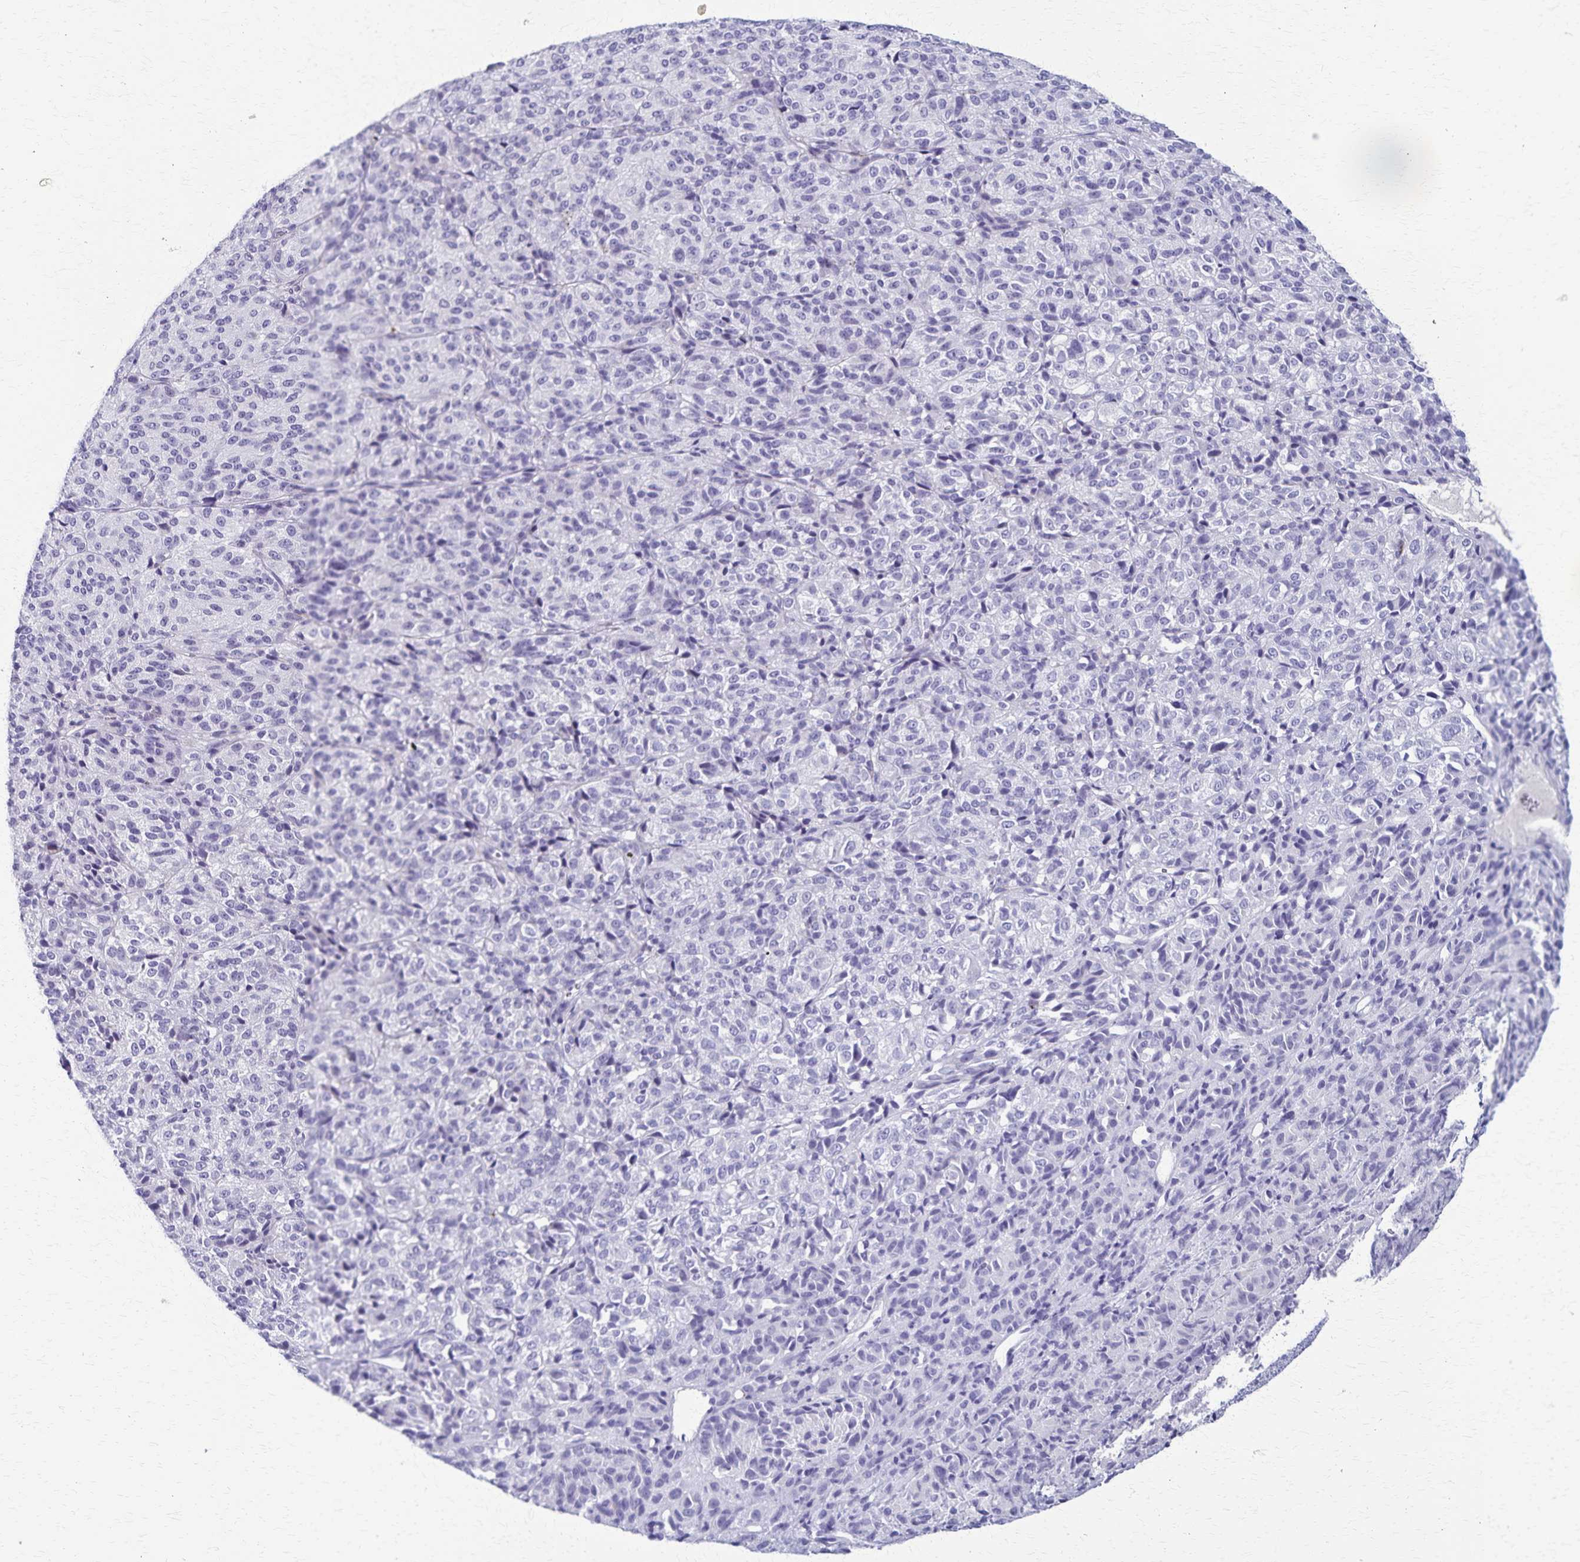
{"staining": {"intensity": "negative", "quantity": "none", "location": "none"}, "tissue": "melanoma", "cell_type": "Tumor cells", "image_type": "cancer", "snomed": [{"axis": "morphology", "description": "Malignant melanoma, Metastatic site"}, {"axis": "topography", "description": "Brain"}], "caption": "Micrograph shows no significant protein positivity in tumor cells of malignant melanoma (metastatic site).", "gene": "TMEM60", "patient": {"sex": "female", "age": 56}}